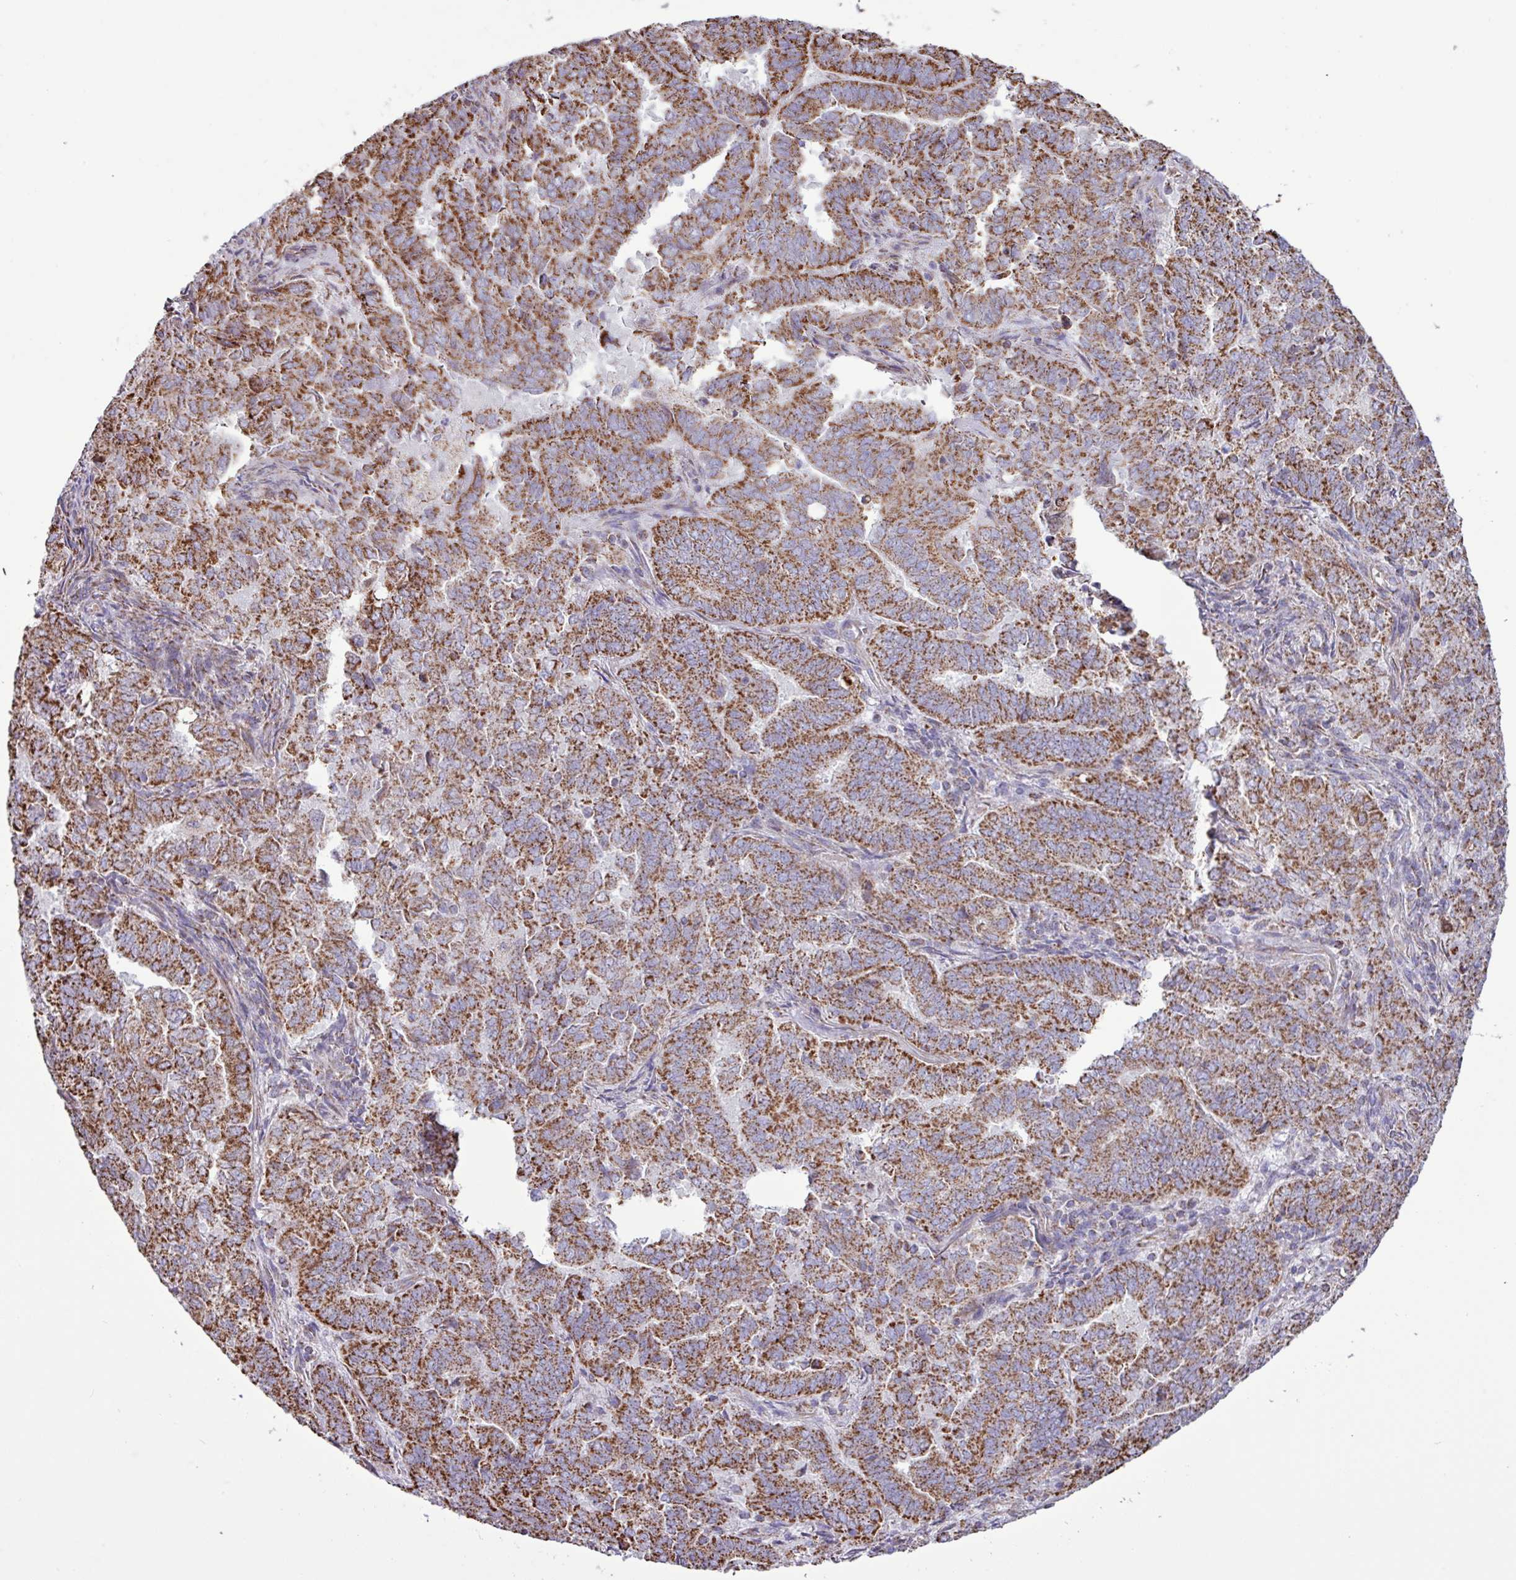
{"staining": {"intensity": "moderate", "quantity": ">75%", "location": "cytoplasmic/membranous"}, "tissue": "endometrial cancer", "cell_type": "Tumor cells", "image_type": "cancer", "snomed": [{"axis": "morphology", "description": "Adenocarcinoma, NOS"}, {"axis": "topography", "description": "Endometrium"}], "caption": "Moderate cytoplasmic/membranous staining is seen in approximately >75% of tumor cells in adenocarcinoma (endometrial).", "gene": "RTL3", "patient": {"sex": "female", "age": 72}}